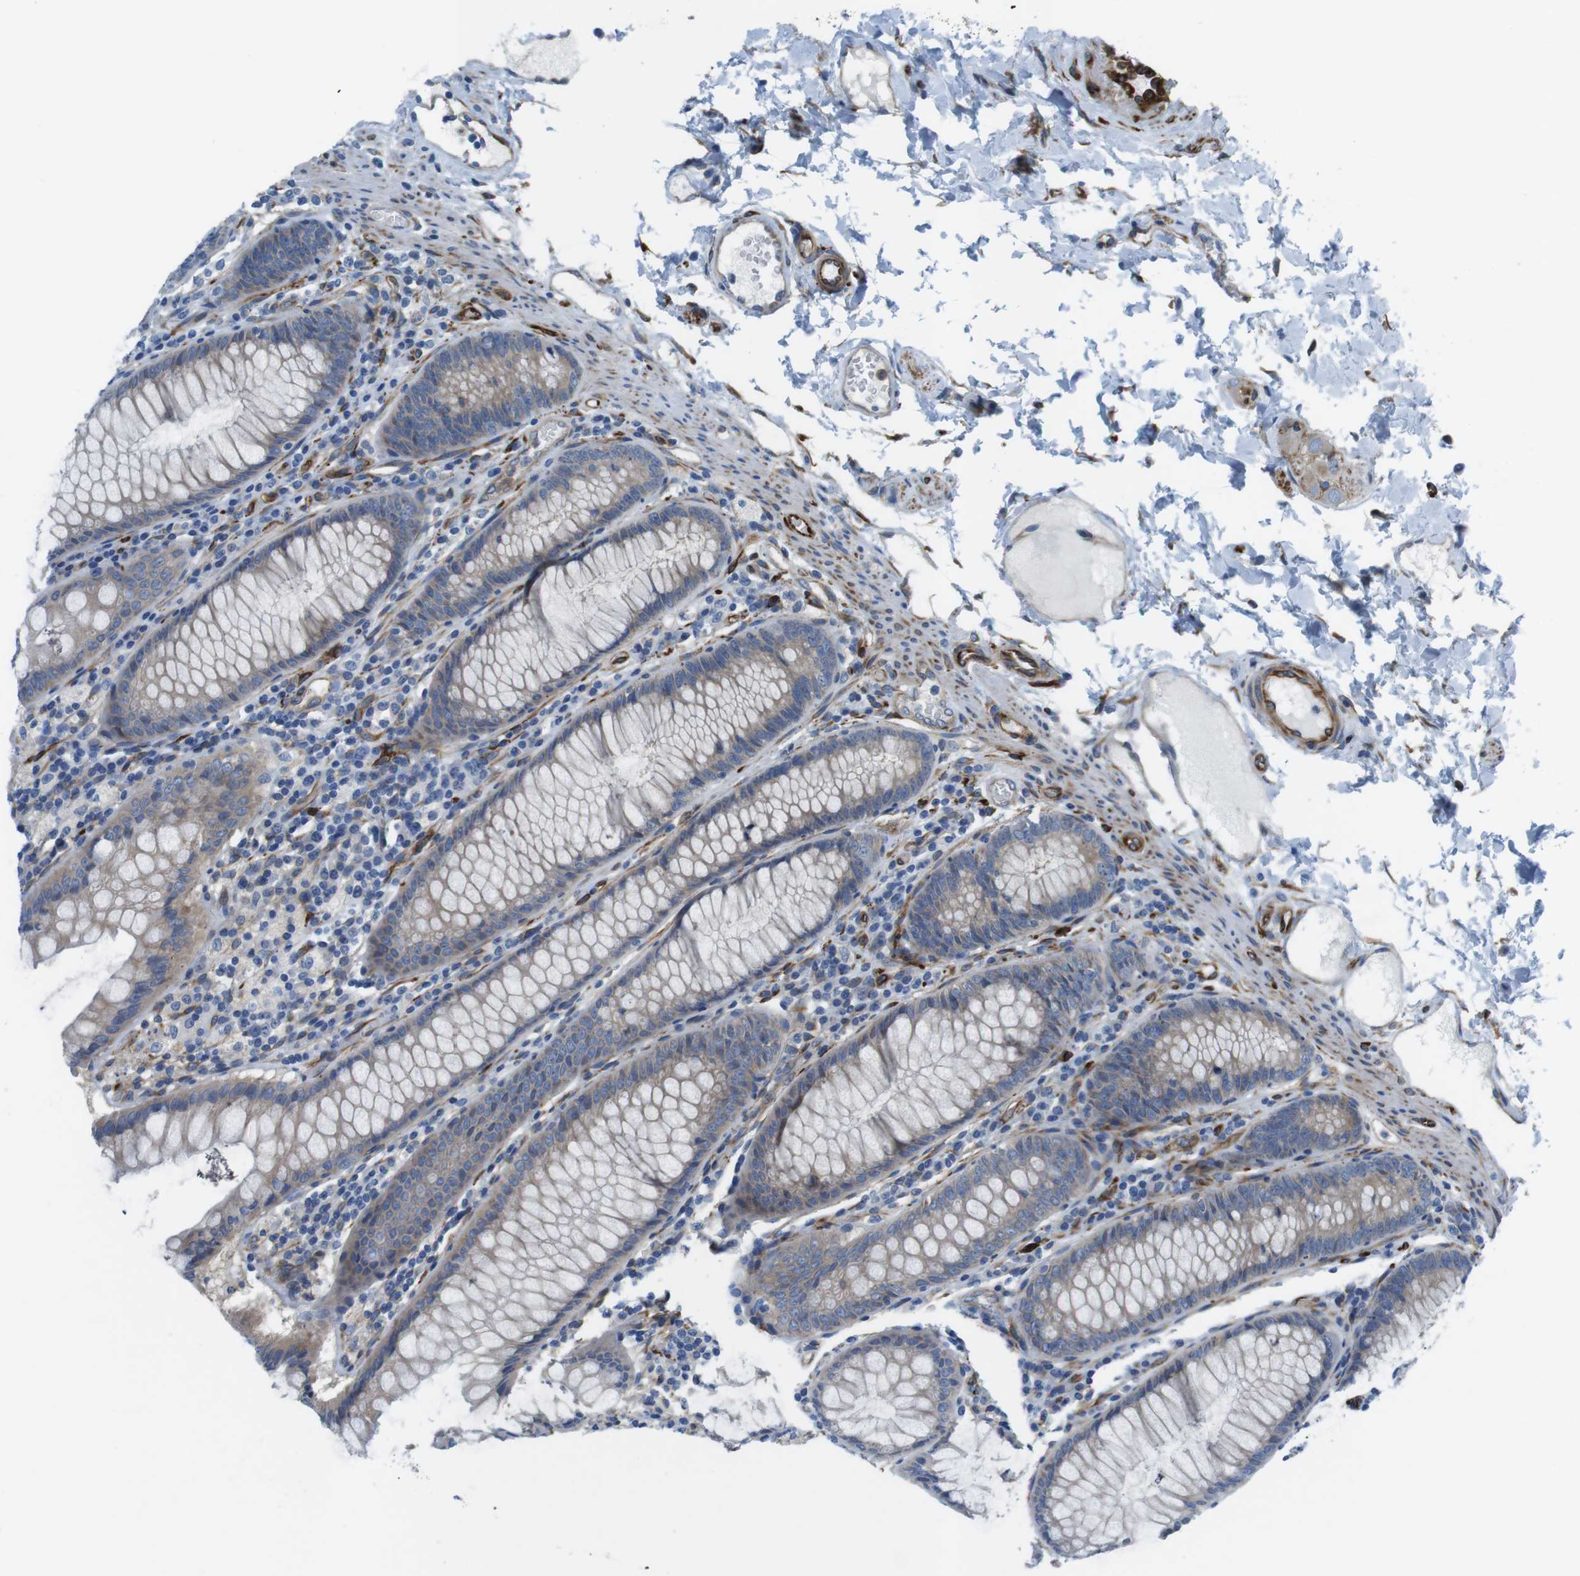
{"staining": {"intensity": "strong", "quantity": "25%-75%", "location": "cytoplasmic/membranous"}, "tissue": "colon", "cell_type": "Endothelial cells", "image_type": "normal", "snomed": [{"axis": "morphology", "description": "Normal tissue, NOS"}, {"axis": "topography", "description": "Colon"}], "caption": "Protein staining of unremarkable colon shows strong cytoplasmic/membranous positivity in approximately 25%-75% of endothelial cells. The staining was performed using DAB, with brown indicating positive protein expression. Nuclei are stained blue with hematoxylin.", "gene": "EMP2", "patient": {"sex": "female", "age": 46}}